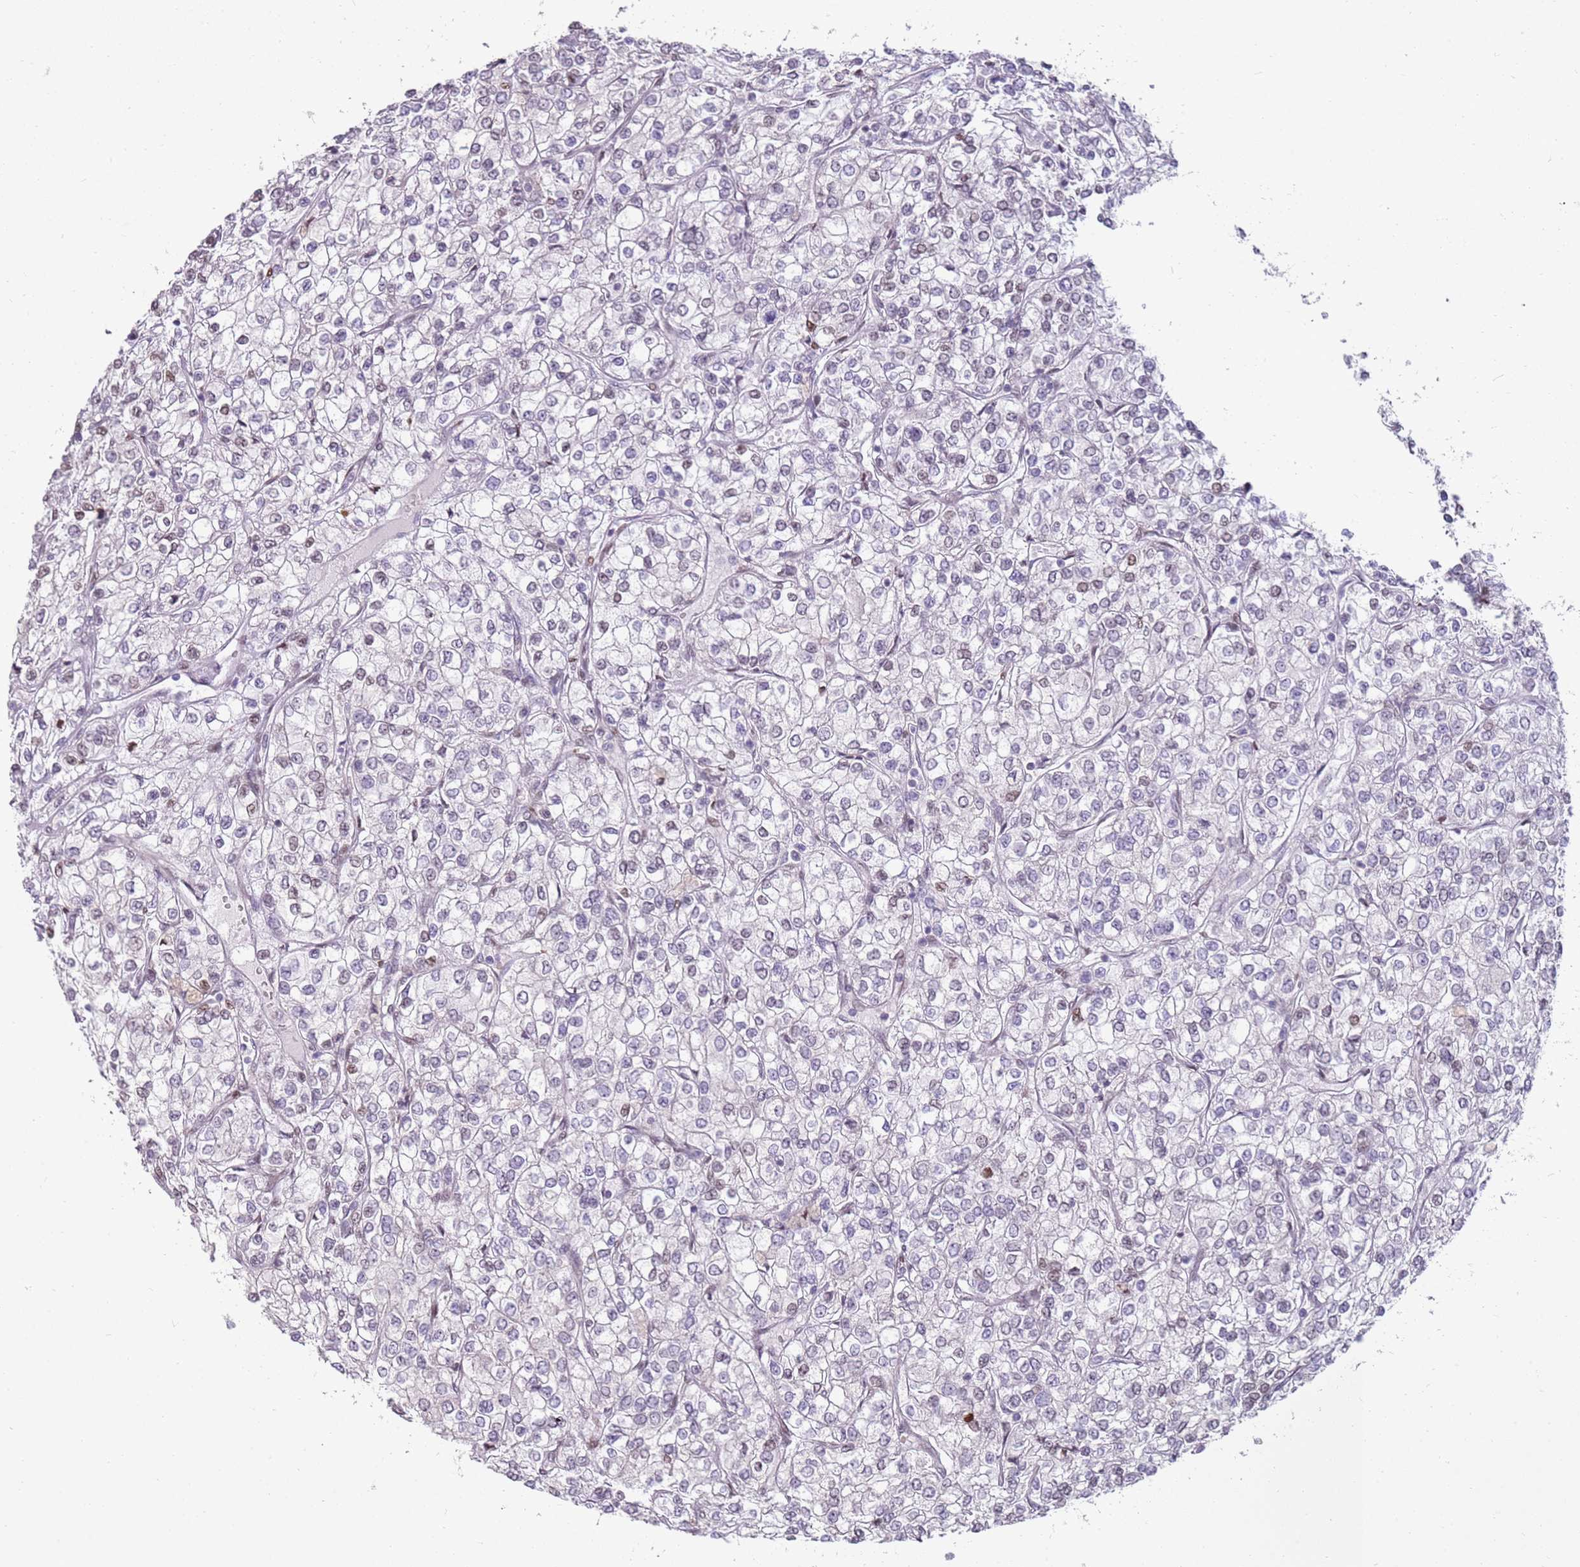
{"staining": {"intensity": "weak", "quantity": "<25%", "location": "nuclear"}, "tissue": "renal cancer", "cell_type": "Tumor cells", "image_type": "cancer", "snomed": [{"axis": "morphology", "description": "Adenocarcinoma, NOS"}, {"axis": "topography", "description": "Kidney"}], "caption": "Tumor cells show no significant positivity in renal cancer (adenocarcinoma).", "gene": "PHC2", "patient": {"sex": "male", "age": 80}}